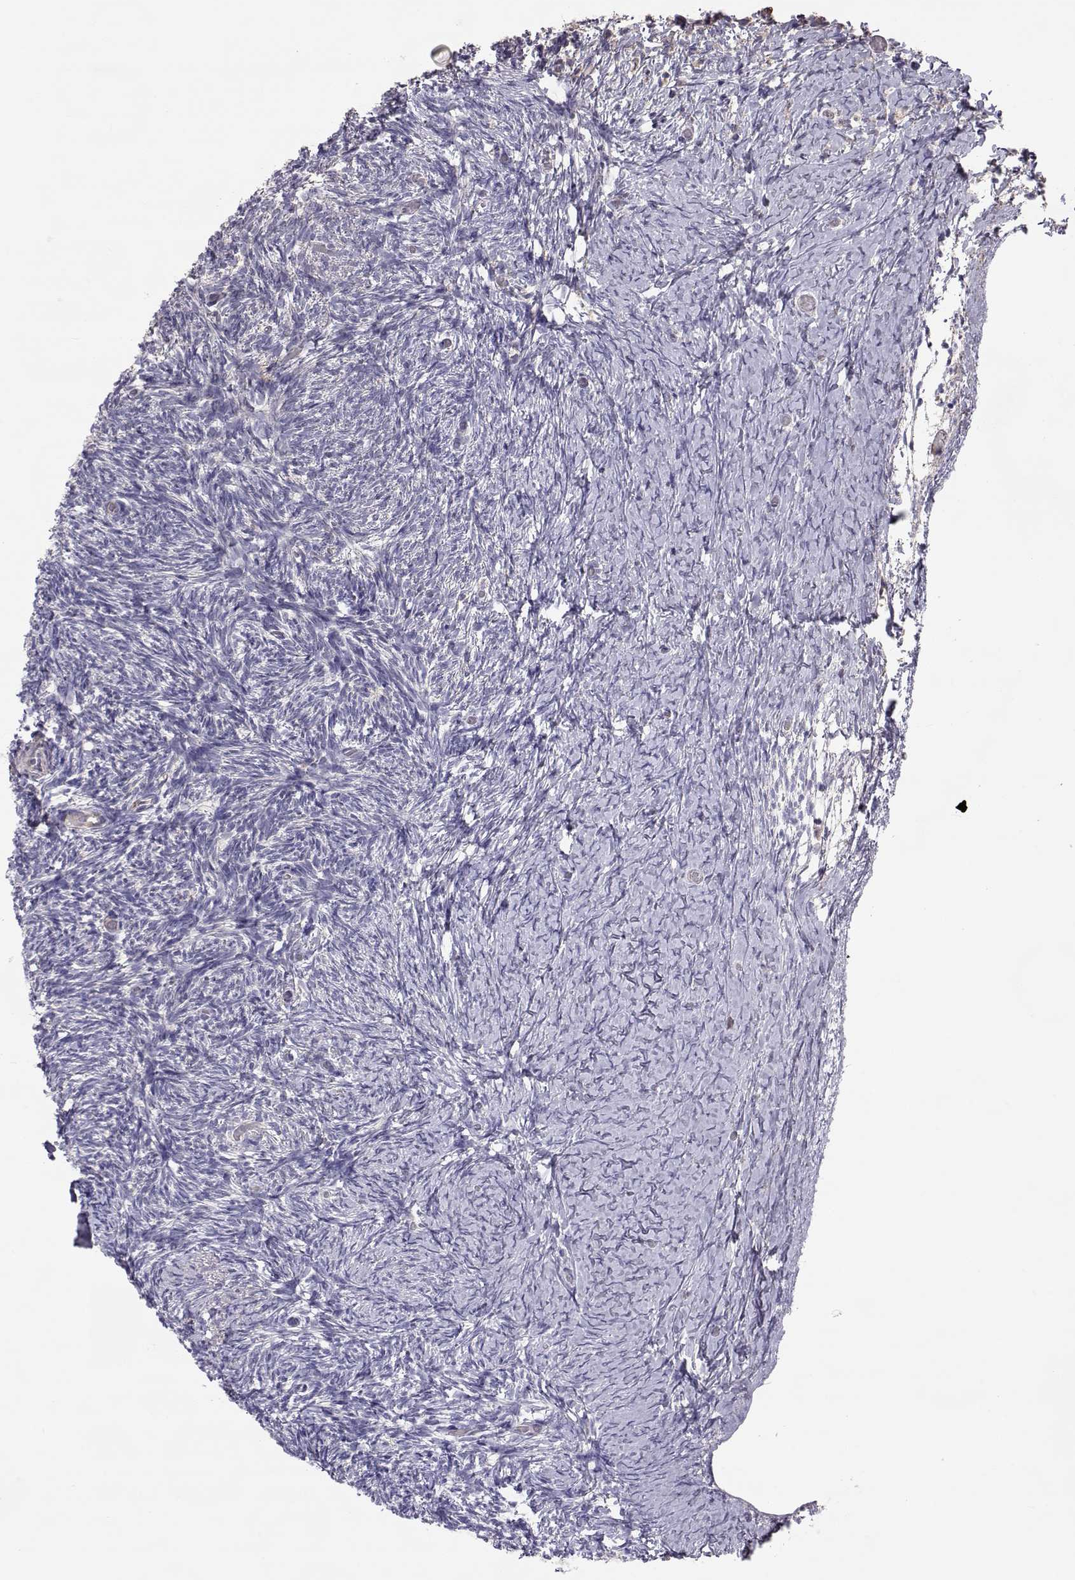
{"staining": {"intensity": "moderate", "quantity": "<25%", "location": "cytoplasmic/membranous"}, "tissue": "ovary", "cell_type": "Follicle cells", "image_type": "normal", "snomed": [{"axis": "morphology", "description": "Normal tissue, NOS"}, {"axis": "topography", "description": "Ovary"}], "caption": "Brown immunohistochemical staining in unremarkable human ovary reveals moderate cytoplasmic/membranous staining in approximately <25% of follicle cells. Immunohistochemistry (ihc) stains the protein in brown and the nuclei are stained blue.", "gene": "NCAM2", "patient": {"sex": "female", "age": 39}}